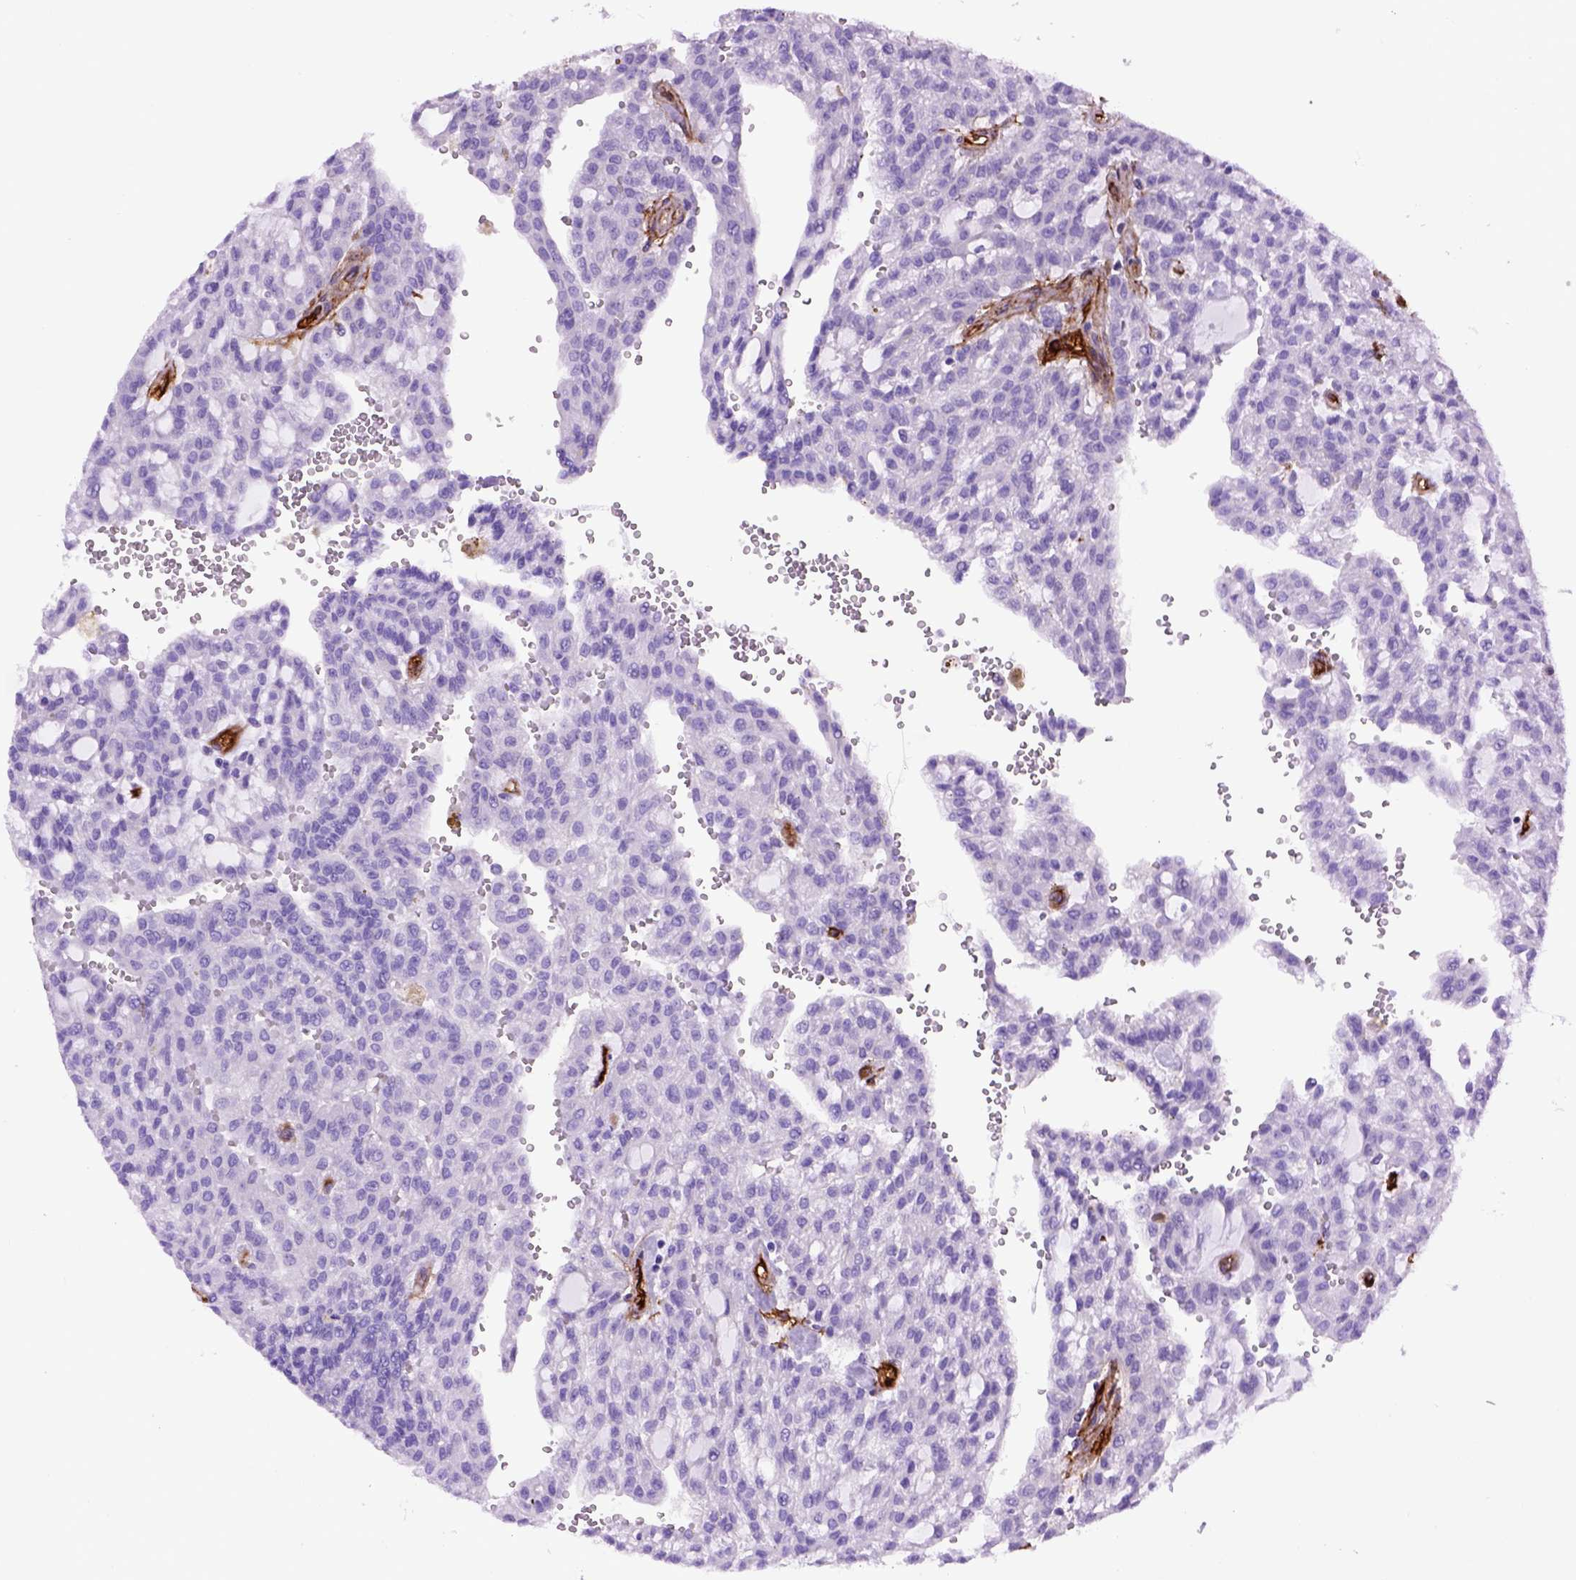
{"staining": {"intensity": "negative", "quantity": "none", "location": "none"}, "tissue": "renal cancer", "cell_type": "Tumor cells", "image_type": "cancer", "snomed": [{"axis": "morphology", "description": "Adenocarcinoma, NOS"}, {"axis": "topography", "description": "Kidney"}], "caption": "There is no significant positivity in tumor cells of renal adenocarcinoma.", "gene": "ENG", "patient": {"sex": "male", "age": 63}}